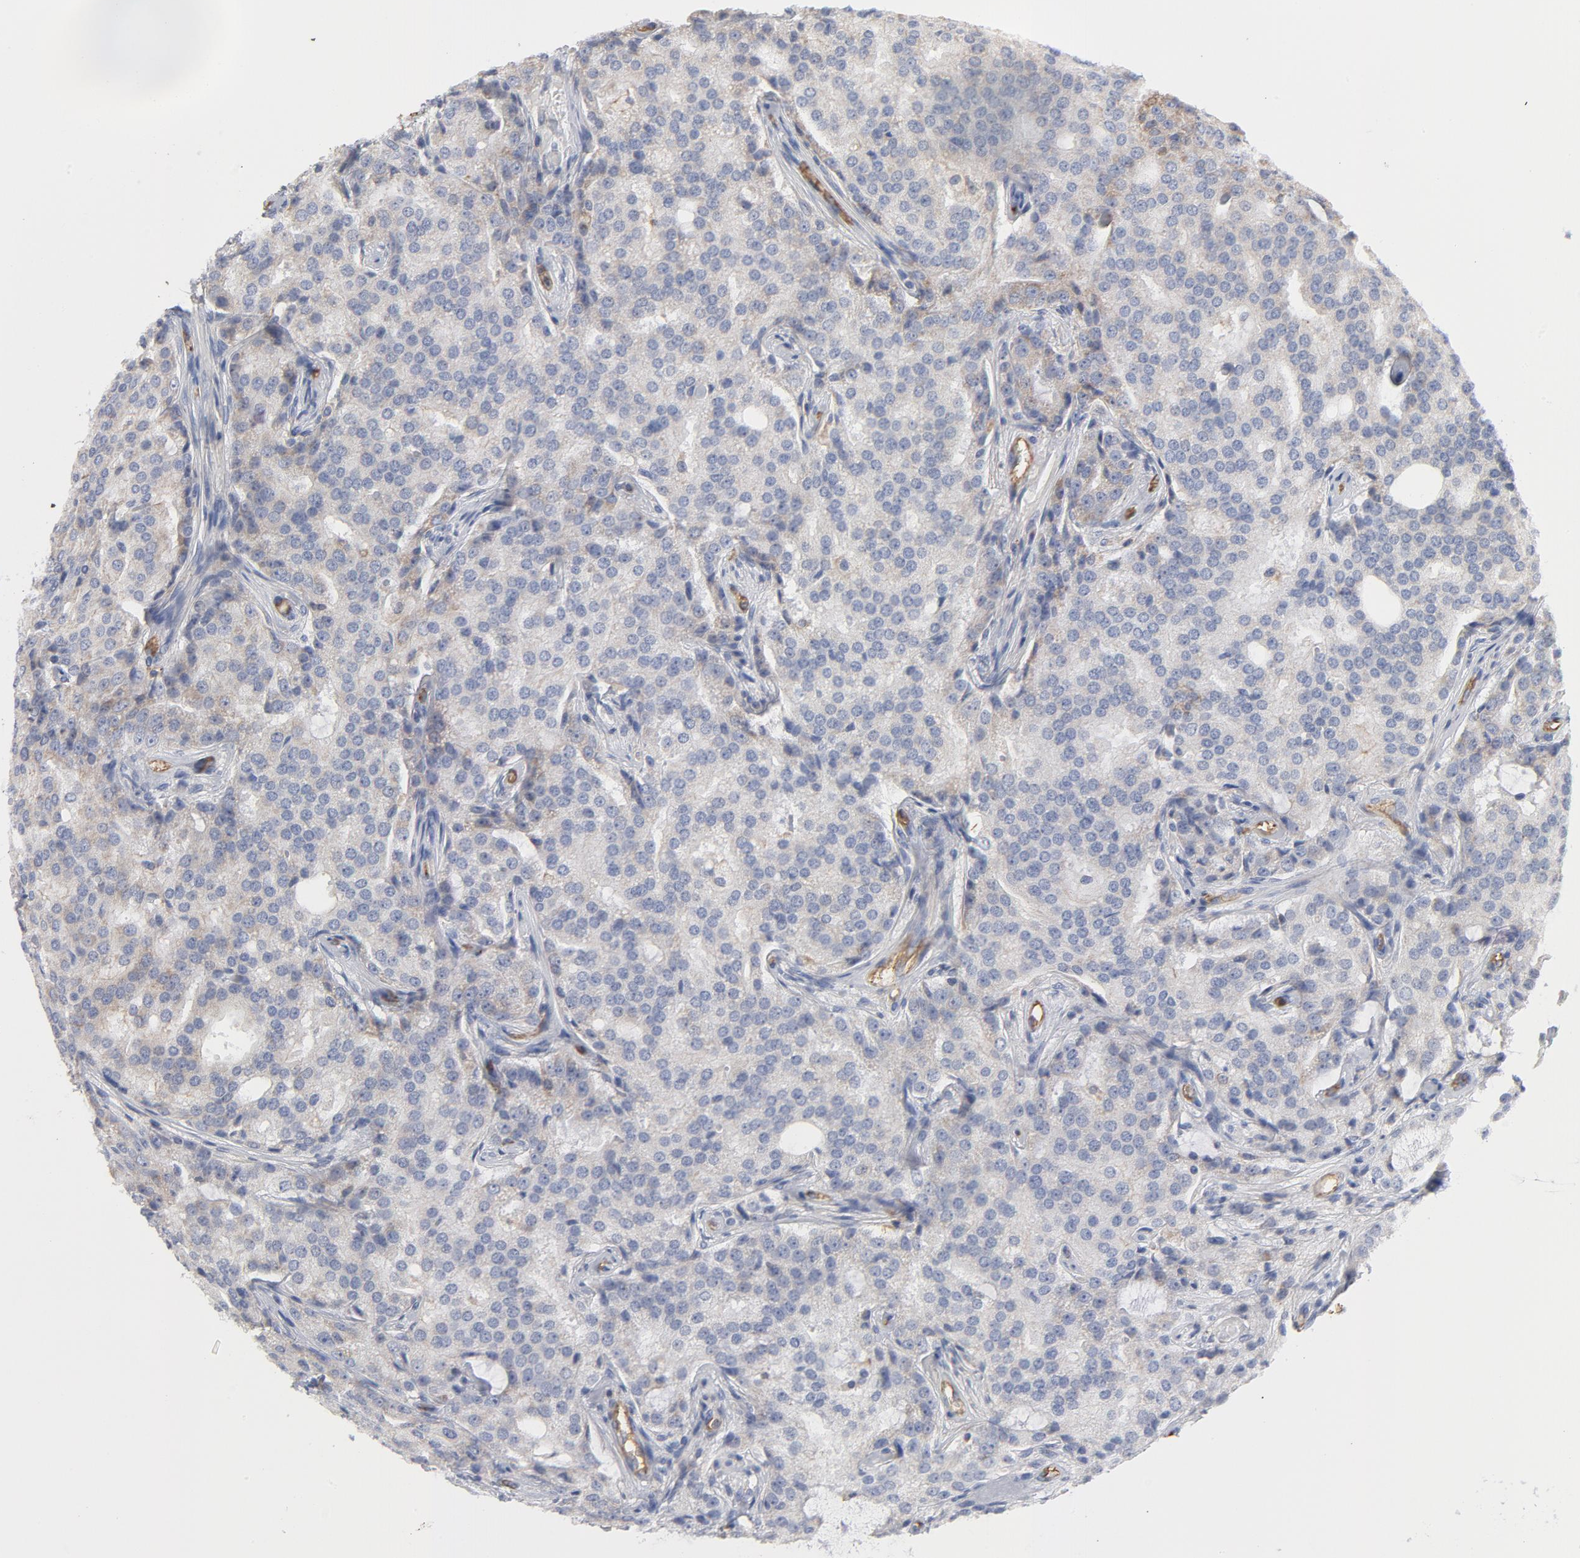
{"staining": {"intensity": "weak", "quantity": ">75%", "location": "cytoplasmic/membranous"}, "tissue": "prostate cancer", "cell_type": "Tumor cells", "image_type": "cancer", "snomed": [{"axis": "morphology", "description": "Adenocarcinoma, High grade"}, {"axis": "topography", "description": "Prostate"}], "caption": "About >75% of tumor cells in human prostate adenocarcinoma (high-grade) display weak cytoplasmic/membranous protein positivity as visualized by brown immunohistochemical staining.", "gene": "OXA1L", "patient": {"sex": "male", "age": 72}}